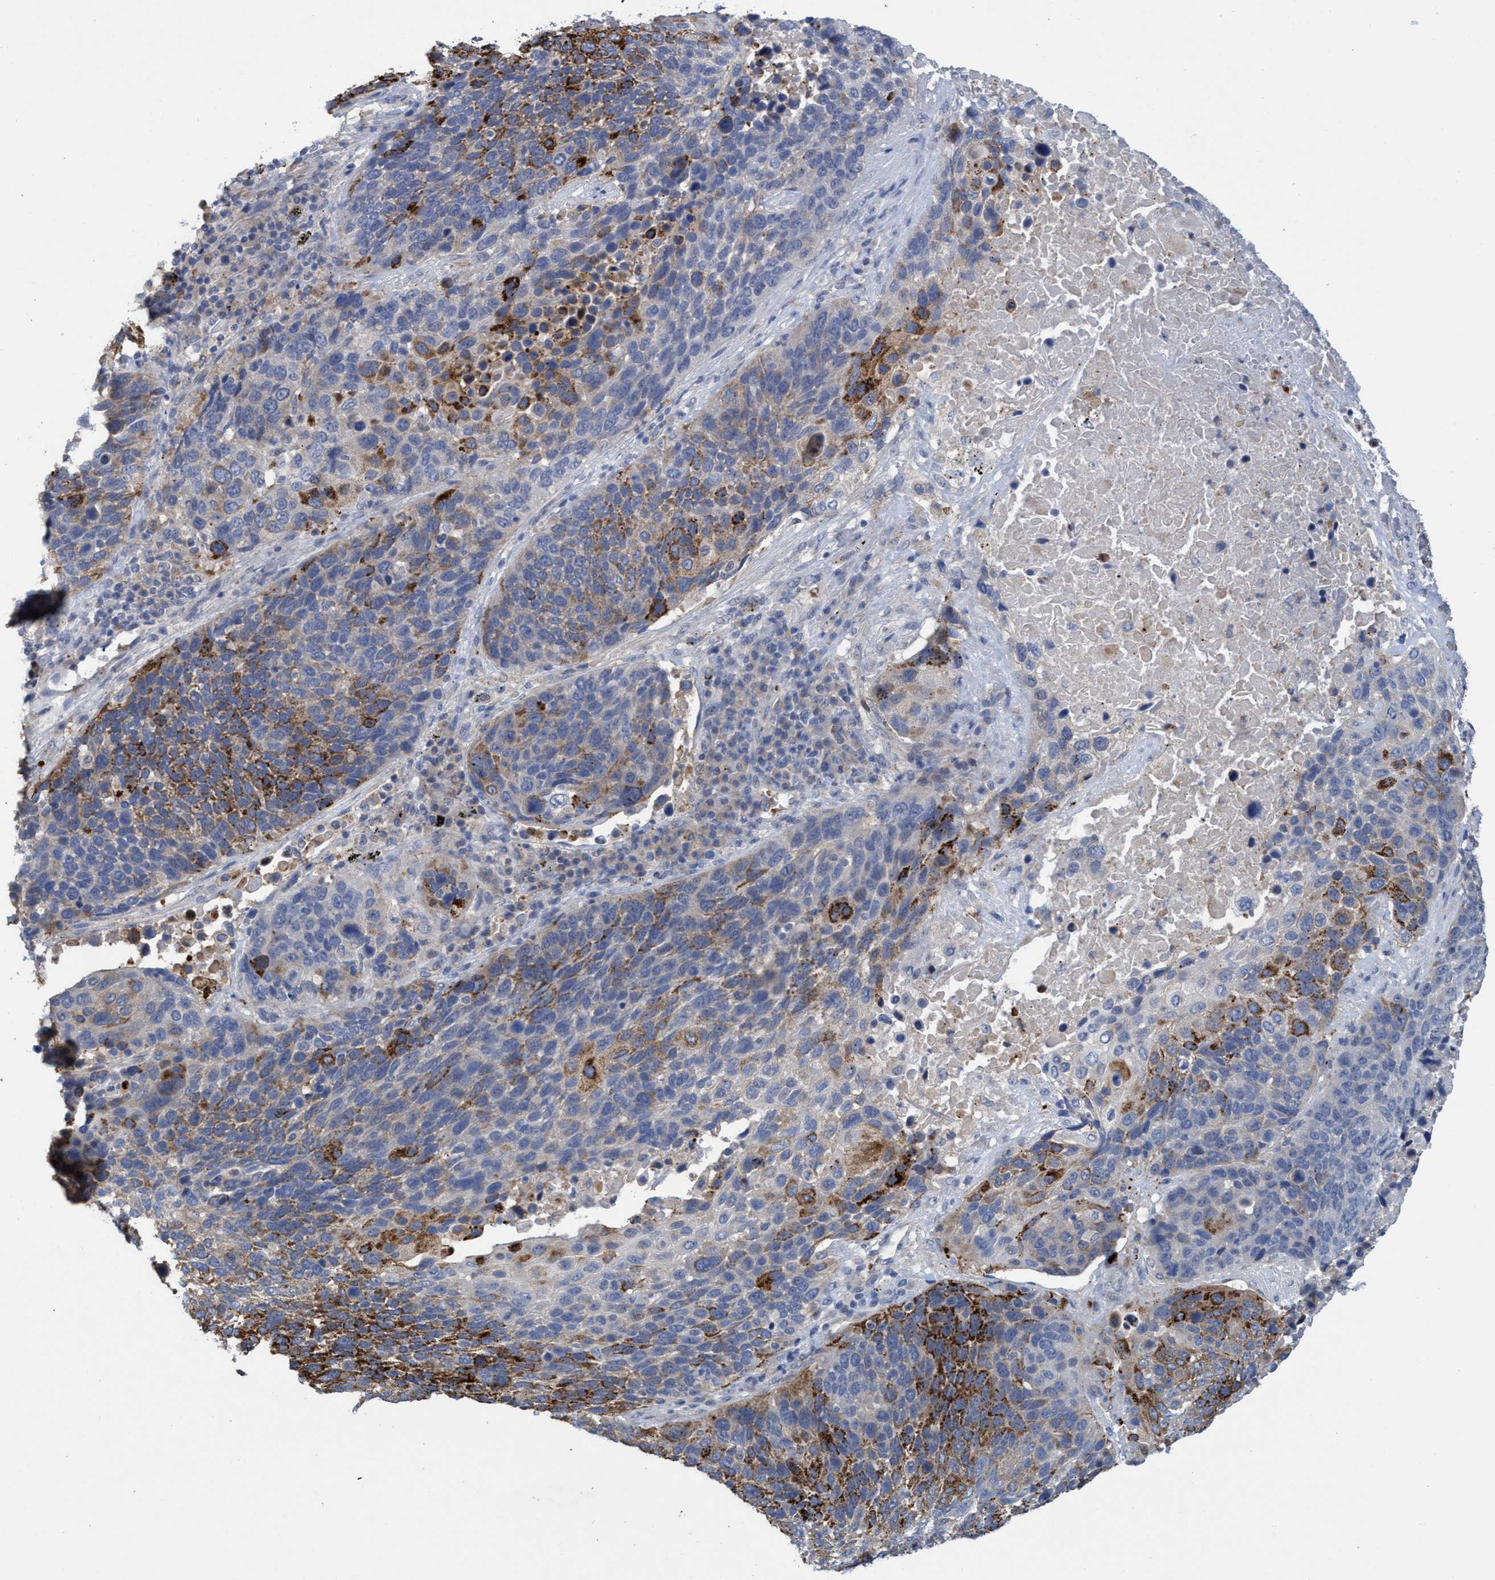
{"staining": {"intensity": "moderate", "quantity": "25%-75%", "location": "cytoplasmic/membranous"}, "tissue": "lung cancer", "cell_type": "Tumor cells", "image_type": "cancer", "snomed": [{"axis": "morphology", "description": "Squamous cell carcinoma, NOS"}, {"axis": "topography", "description": "Lung"}], "caption": "High-power microscopy captured an IHC image of lung cancer (squamous cell carcinoma), revealing moderate cytoplasmic/membranous staining in approximately 25%-75% of tumor cells. Nuclei are stained in blue.", "gene": "SEMA4D", "patient": {"sex": "male", "age": 66}}